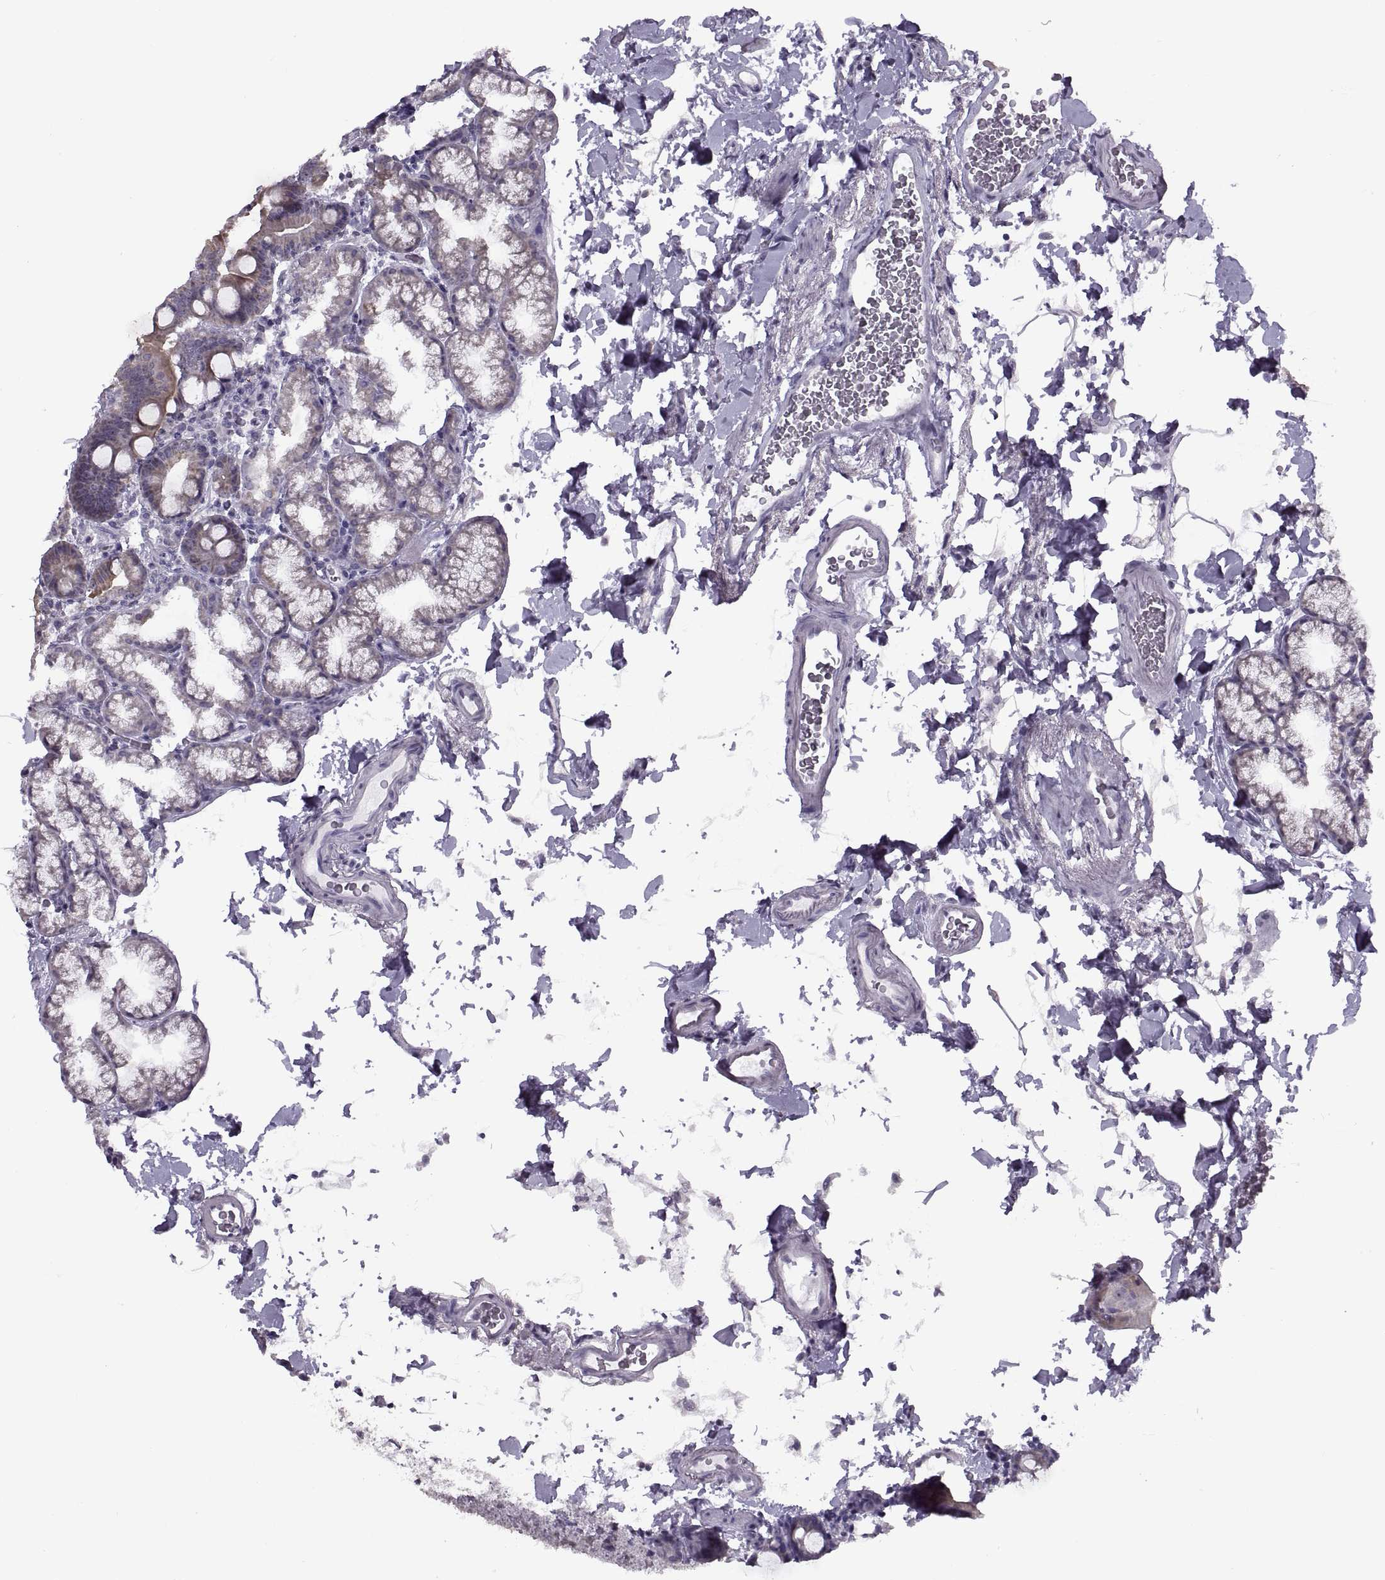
{"staining": {"intensity": "moderate", "quantity": "25%-75%", "location": "cytoplasmic/membranous"}, "tissue": "duodenum", "cell_type": "Glandular cells", "image_type": "normal", "snomed": [{"axis": "morphology", "description": "Normal tissue, NOS"}, {"axis": "topography", "description": "Duodenum"}], "caption": "Benign duodenum was stained to show a protein in brown. There is medium levels of moderate cytoplasmic/membranous expression in about 25%-75% of glandular cells. (brown staining indicates protein expression, while blue staining denotes nuclei).", "gene": "ASIC2", "patient": {"sex": "male", "age": 59}}